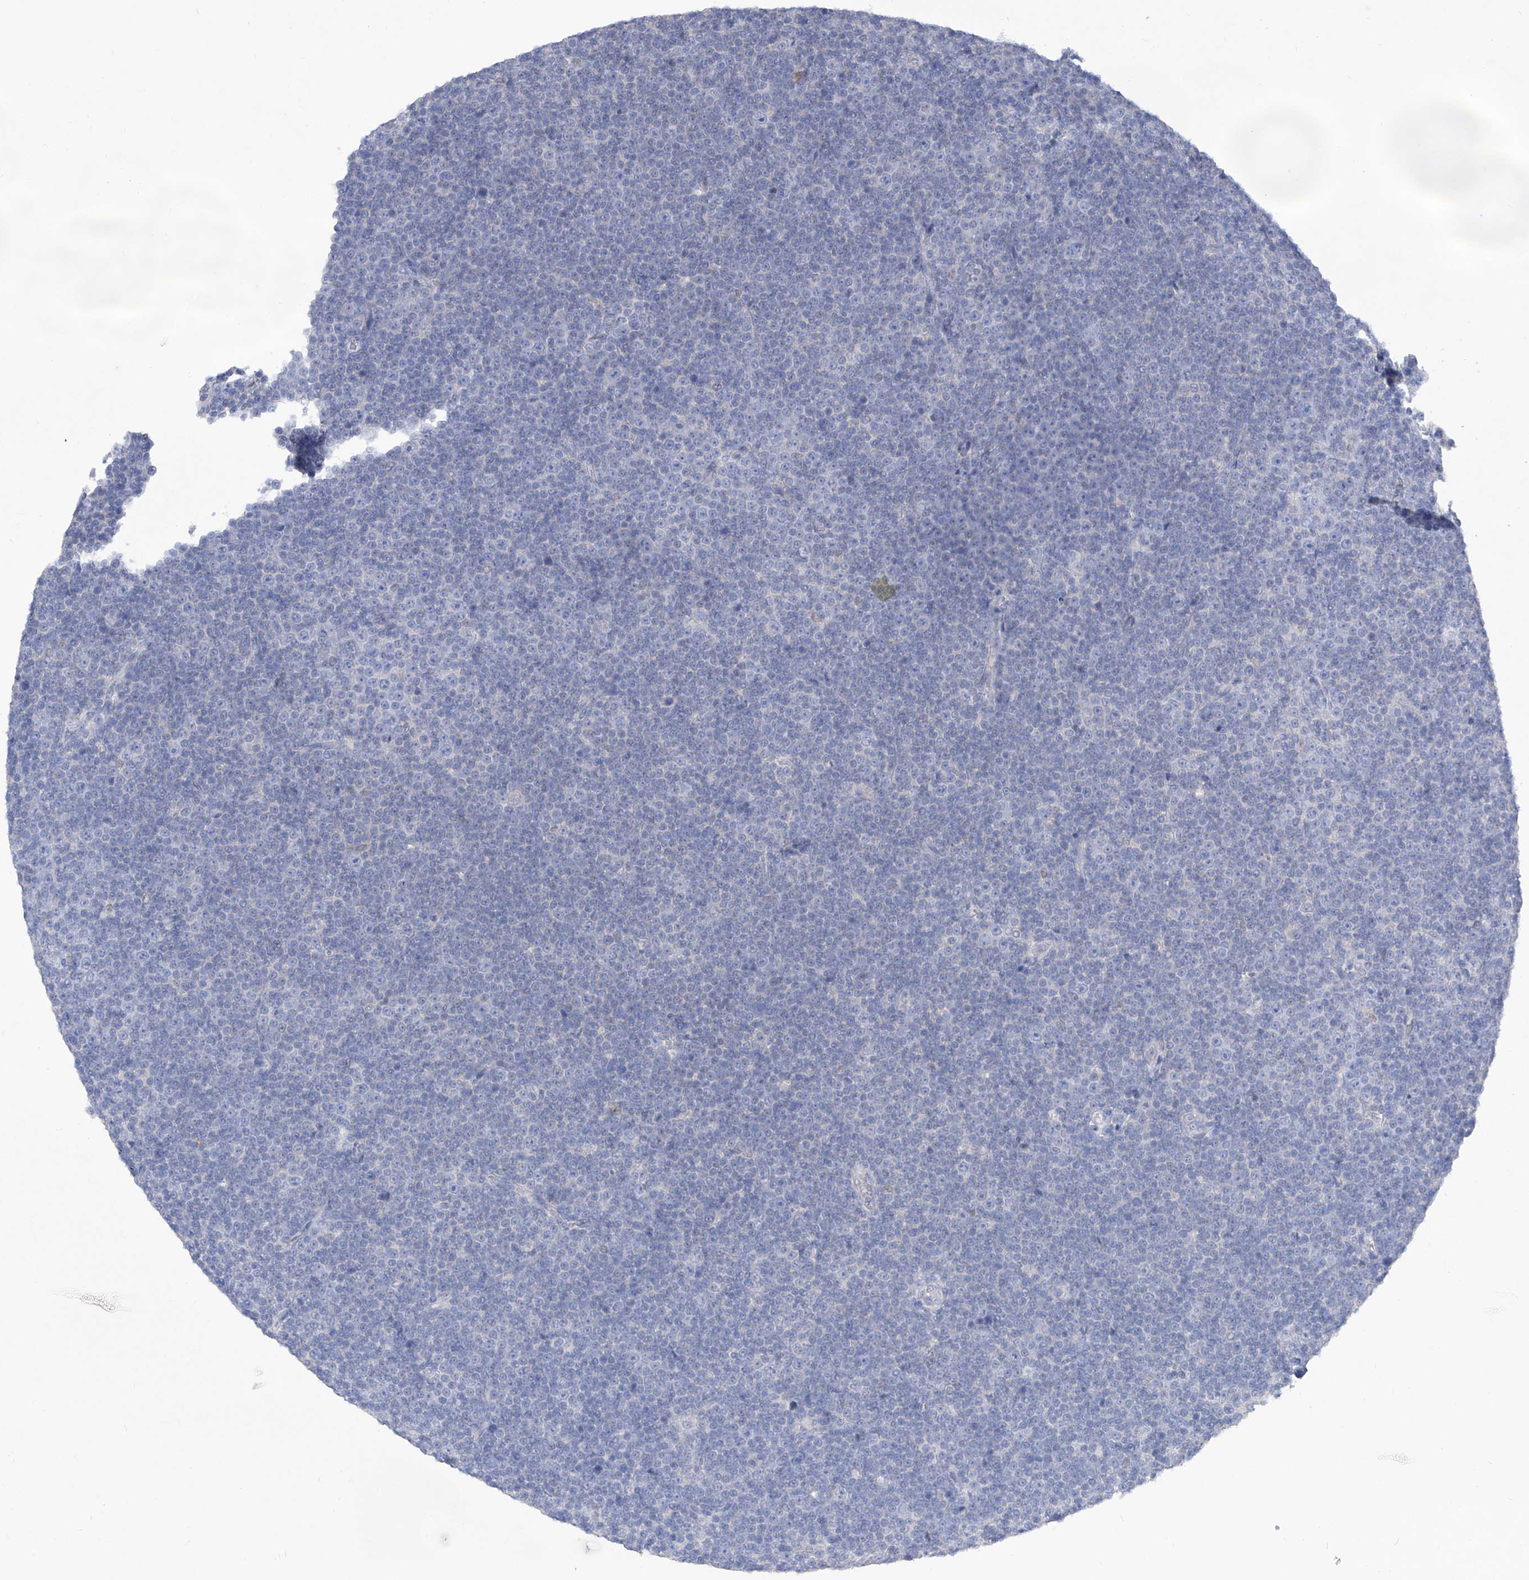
{"staining": {"intensity": "negative", "quantity": "none", "location": "none"}, "tissue": "lymphoma", "cell_type": "Tumor cells", "image_type": "cancer", "snomed": [{"axis": "morphology", "description": "Malignant lymphoma, non-Hodgkin's type, Low grade"}, {"axis": "topography", "description": "Lymph node"}], "caption": "The image exhibits no staining of tumor cells in lymphoma. The staining is performed using DAB (3,3'-diaminobenzidine) brown chromogen with nuclei counter-stained in using hematoxylin.", "gene": "TXNIP", "patient": {"sex": "female", "age": 67}}